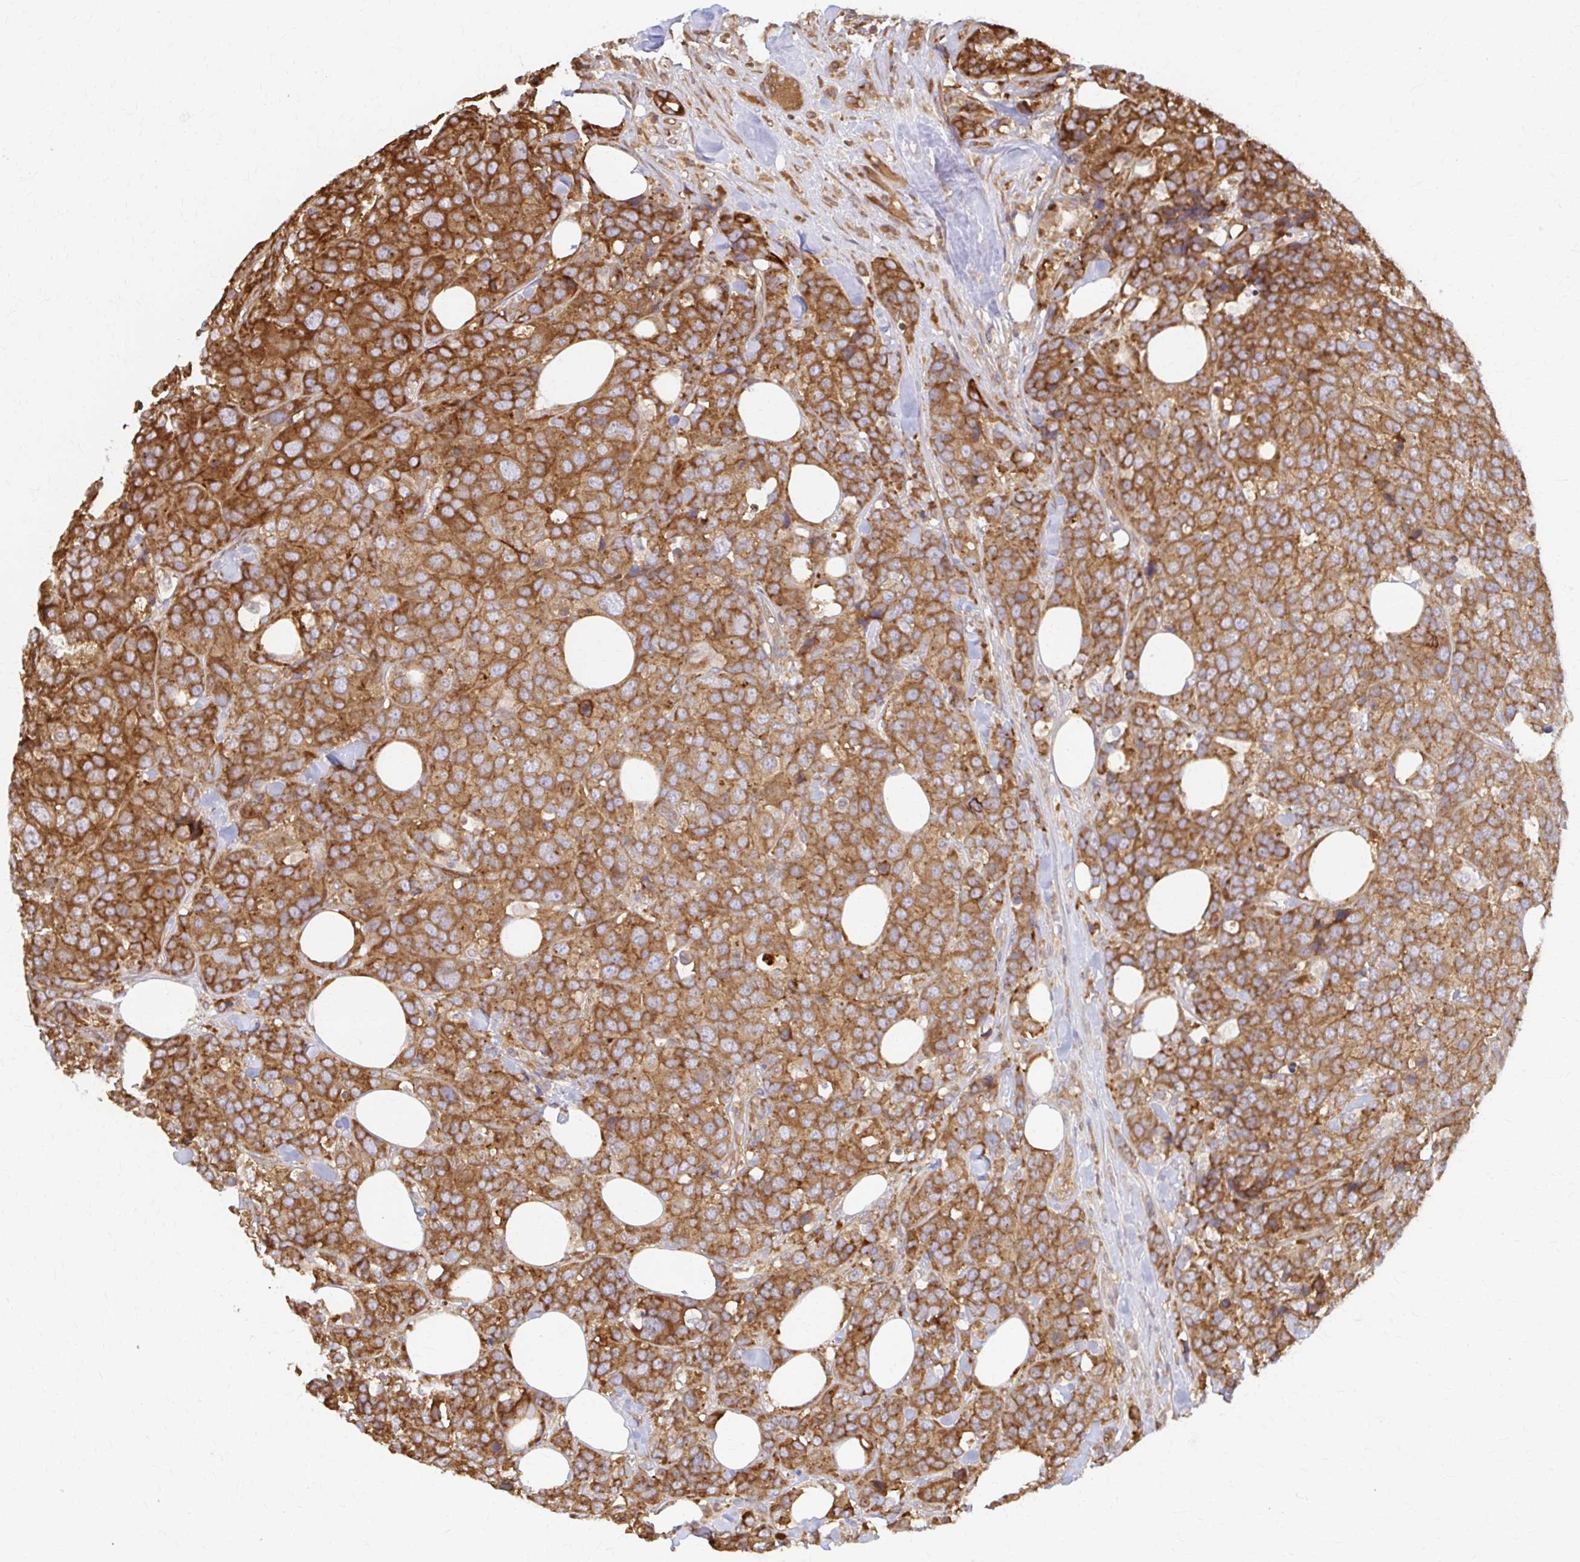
{"staining": {"intensity": "strong", "quantity": ">75%", "location": "cytoplasmic/membranous"}, "tissue": "breast cancer", "cell_type": "Tumor cells", "image_type": "cancer", "snomed": [{"axis": "morphology", "description": "Lobular carcinoma"}, {"axis": "topography", "description": "Breast"}], "caption": "Protein staining exhibits strong cytoplasmic/membranous expression in approximately >75% of tumor cells in lobular carcinoma (breast).", "gene": "ARHGAP35", "patient": {"sex": "female", "age": 59}}